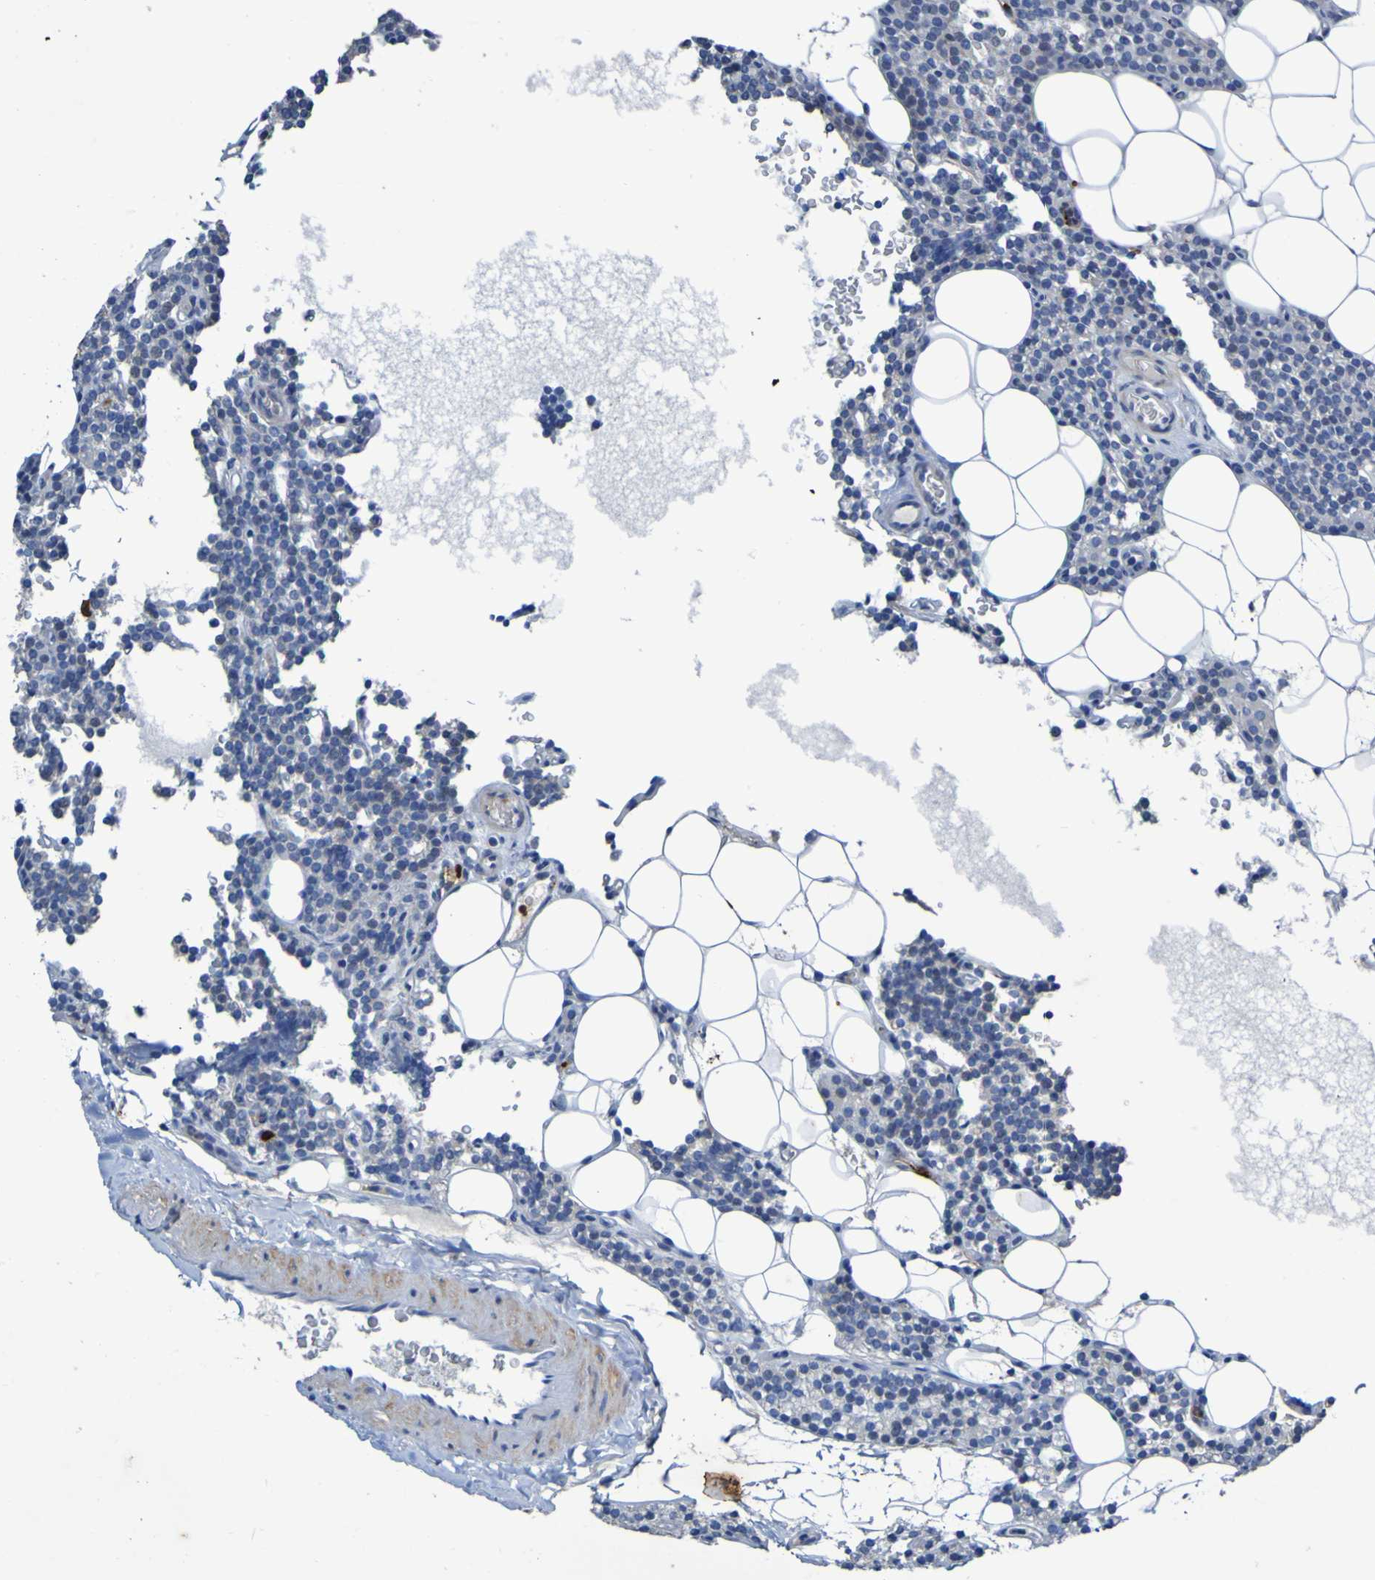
{"staining": {"intensity": "negative", "quantity": "none", "location": "none"}, "tissue": "parathyroid gland", "cell_type": "Glandular cells", "image_type": "normal", "snomed": [{"axis": "morphology", "description": "Normal tissue, NOS"}, {"axis": "morphology", "description": "Adenoma, NOS"}, {"axis": "topography", "description": "Parathyroid gland"}], "caption": "Glandular cells show no significant positivity in unremarkable parathyroid gland.", "gene": "C11orf24", "patient": {"sex": "female", "age": 51}}